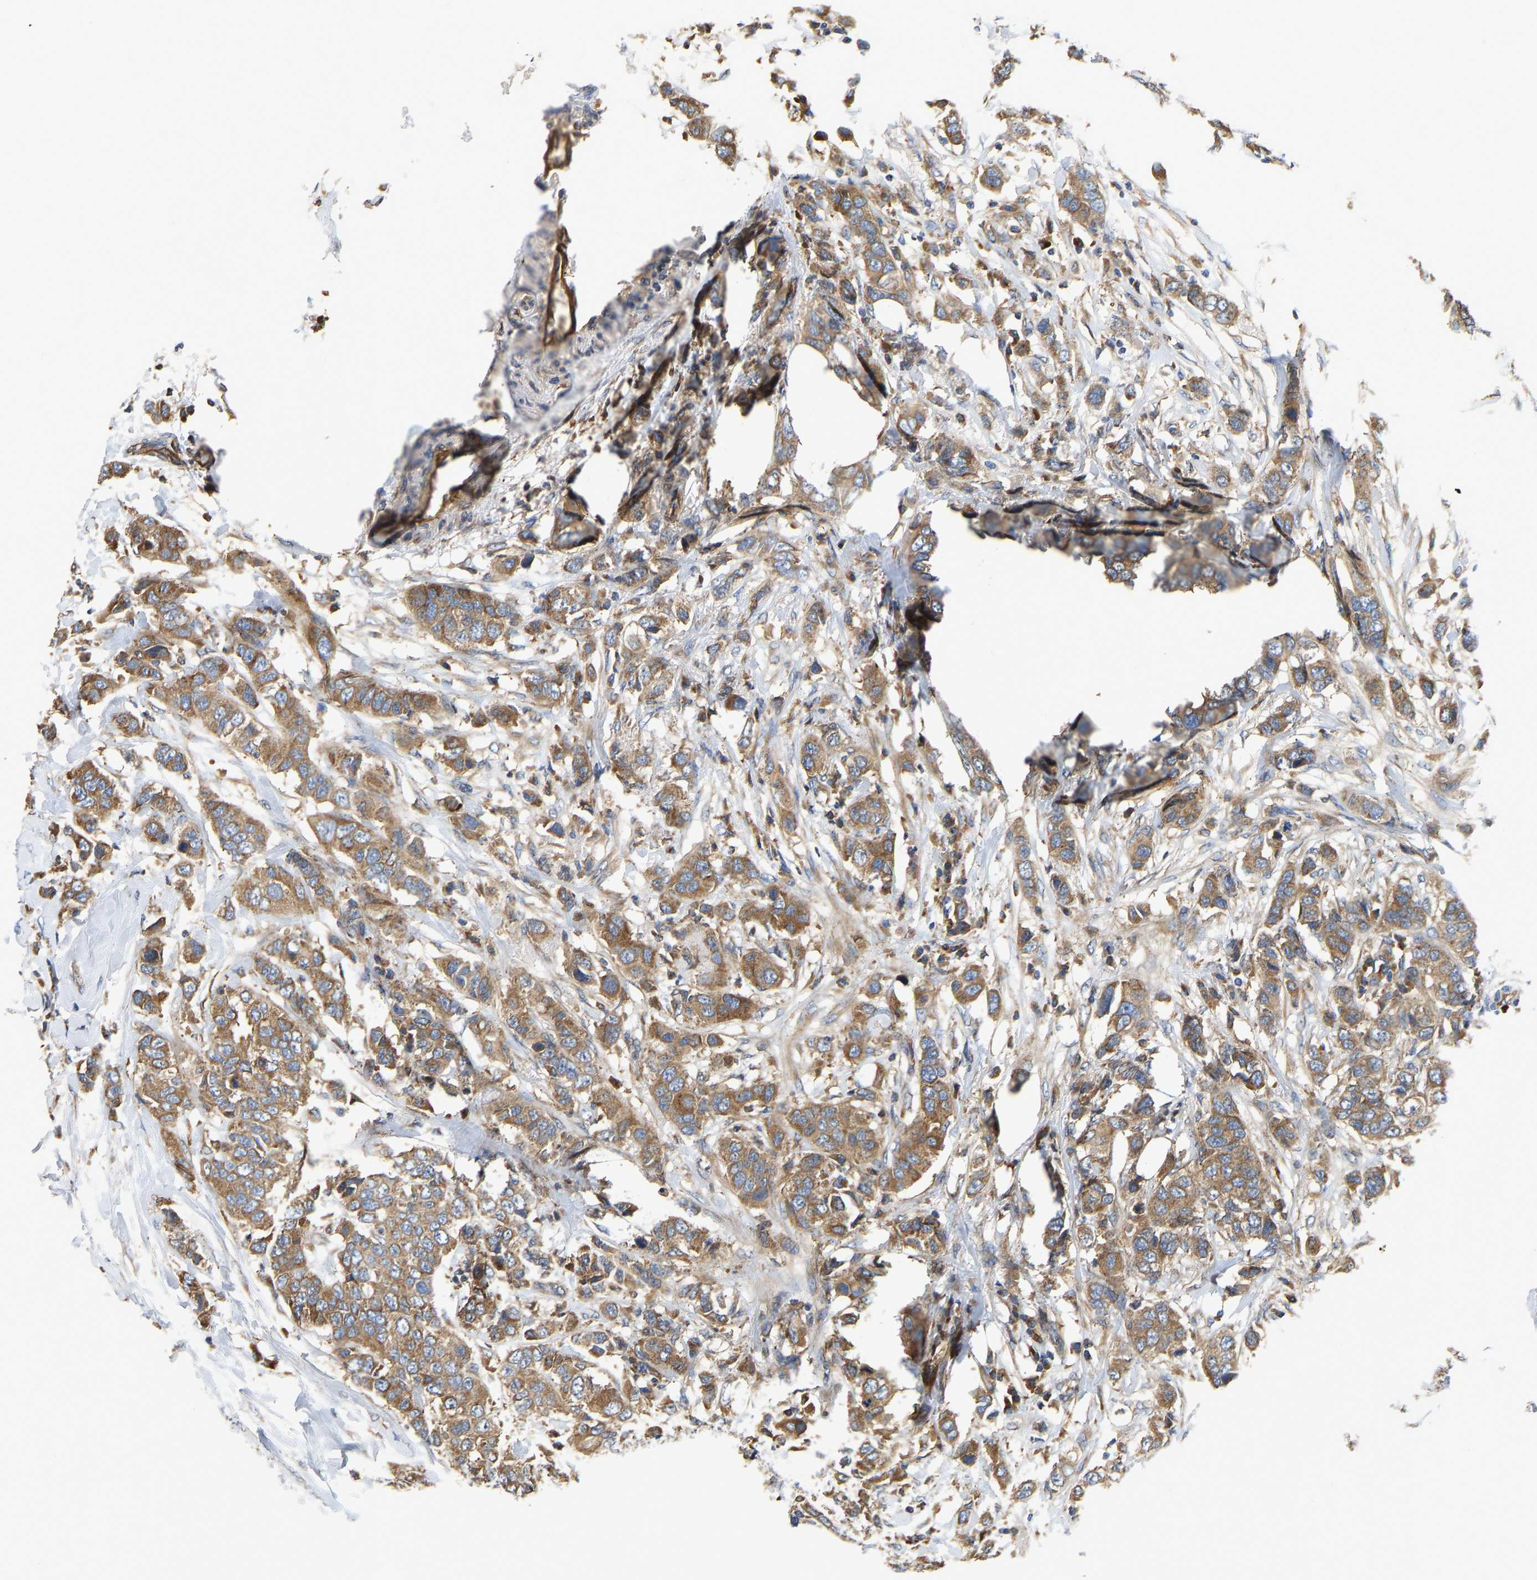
{"staining": {"intensity": "moderate", "quantity": ">75%", "location": "cytoplasmic/membranous"}, "tissue": "breast cancer", "cell_type": "Tumor cells", "image_type": "cancer", "snomed": [{"axis": "morphology", "description": "Duct carcinoma"}, {"axis": "topography", "description": "Breast"}], "caption": "A histopathology image of human breast cancer (infiltrating ductal carcinoma) stained for a protein shows moderate cytoplasmic/membranous brown staining in tumor cells.", "gene": "FLNB", "patient": {"sex": "female", "age": 50}}